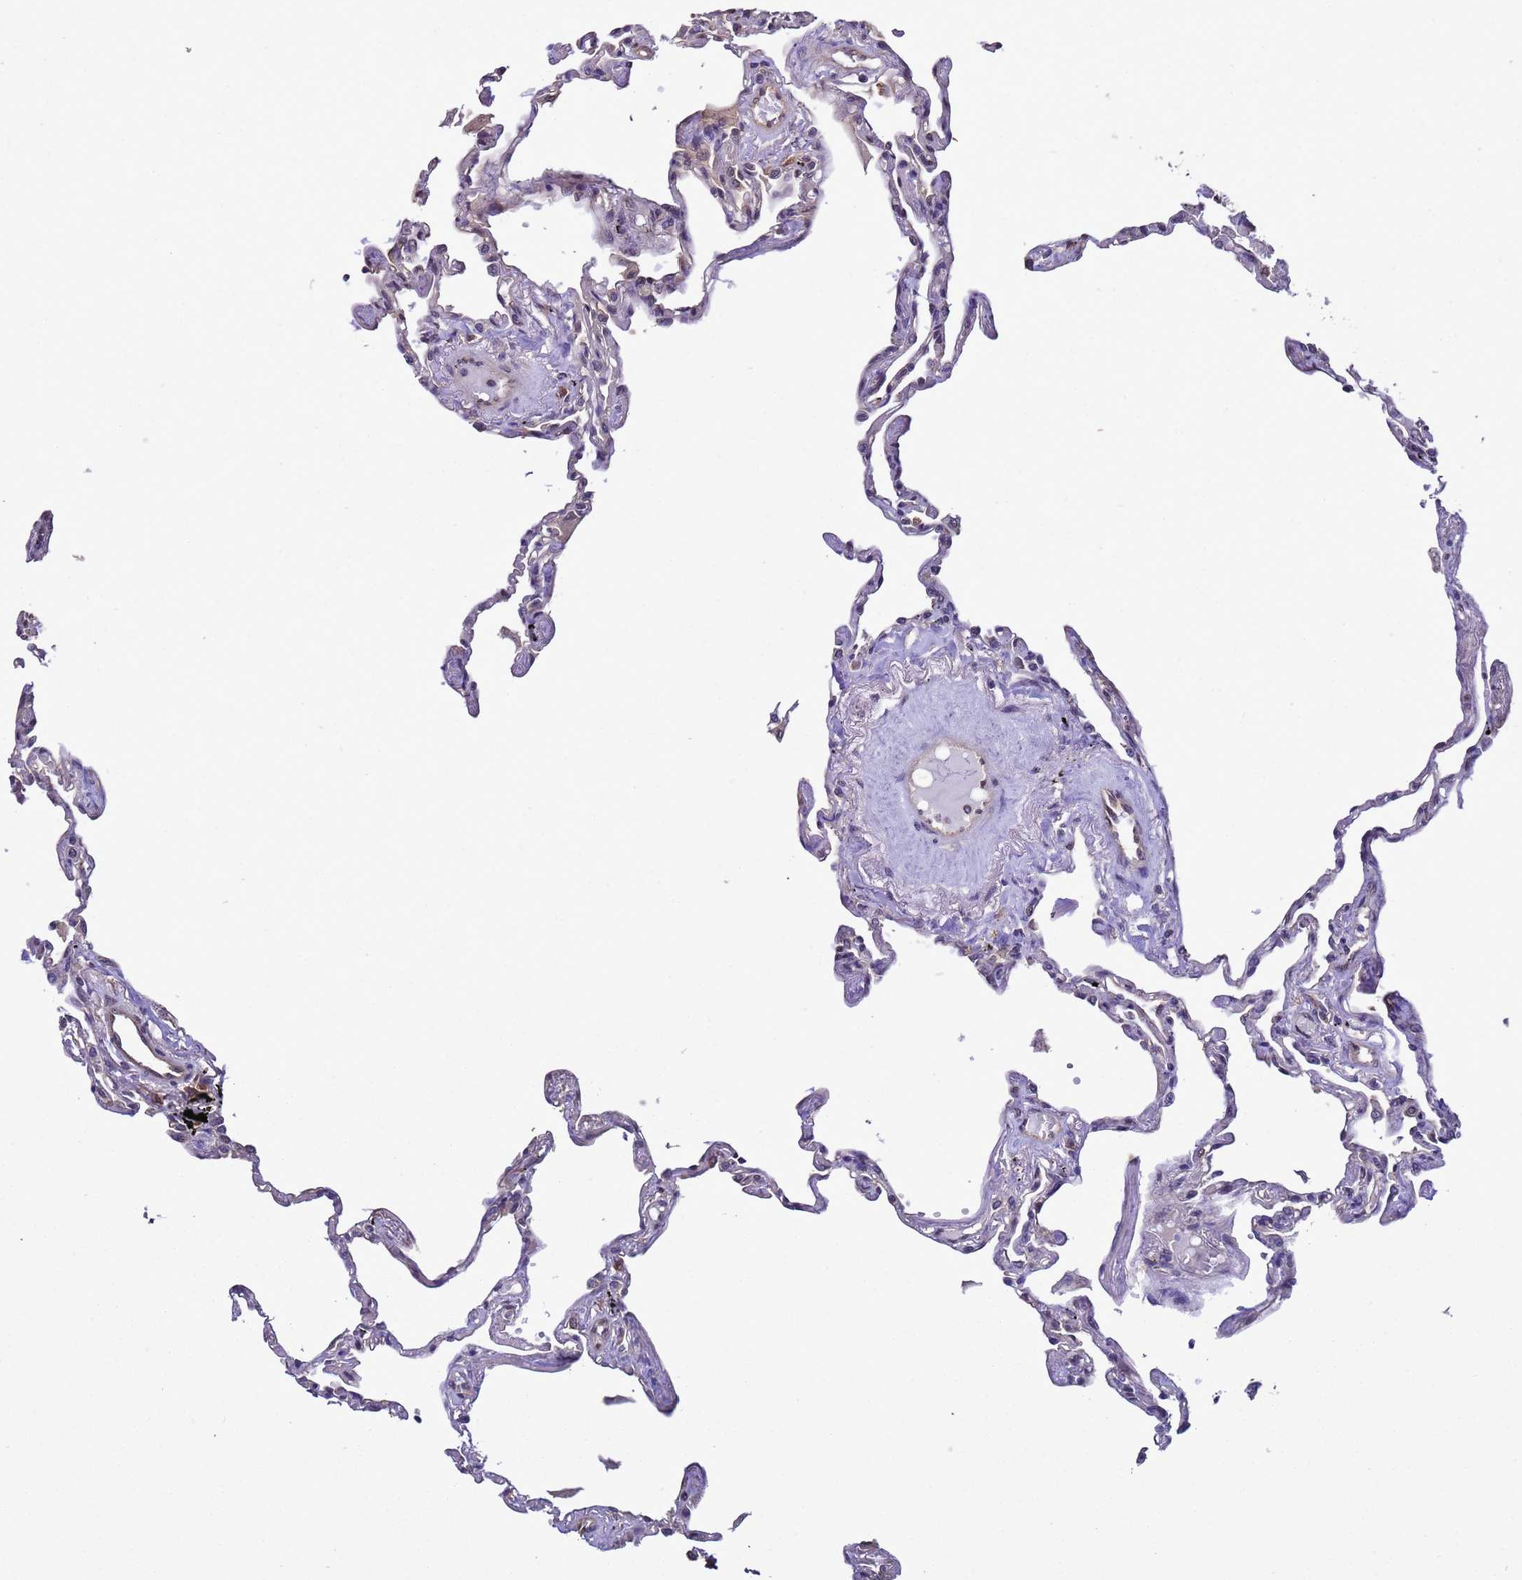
{"staining": {"intensity": "weak", "quantity": "25%-75%", "location": "cytoplasmic/membranous"}, "tissue": "lung", "cell_type": "Alveolar cells", "image_type": "normal", "snomed": [{"axis": "morphology", "description": "Normal tissue, NOS"}, {"axis": "topography", "description": "Lung"}], "caption": "Weak cytoplasmic/membranous expression for a protein is seen in about 25%-75% of alveolar cells of normal lung using immunohistochemistry.", "gene": "ZFP69B", "patient": {"sex": "female", "age": 67}}